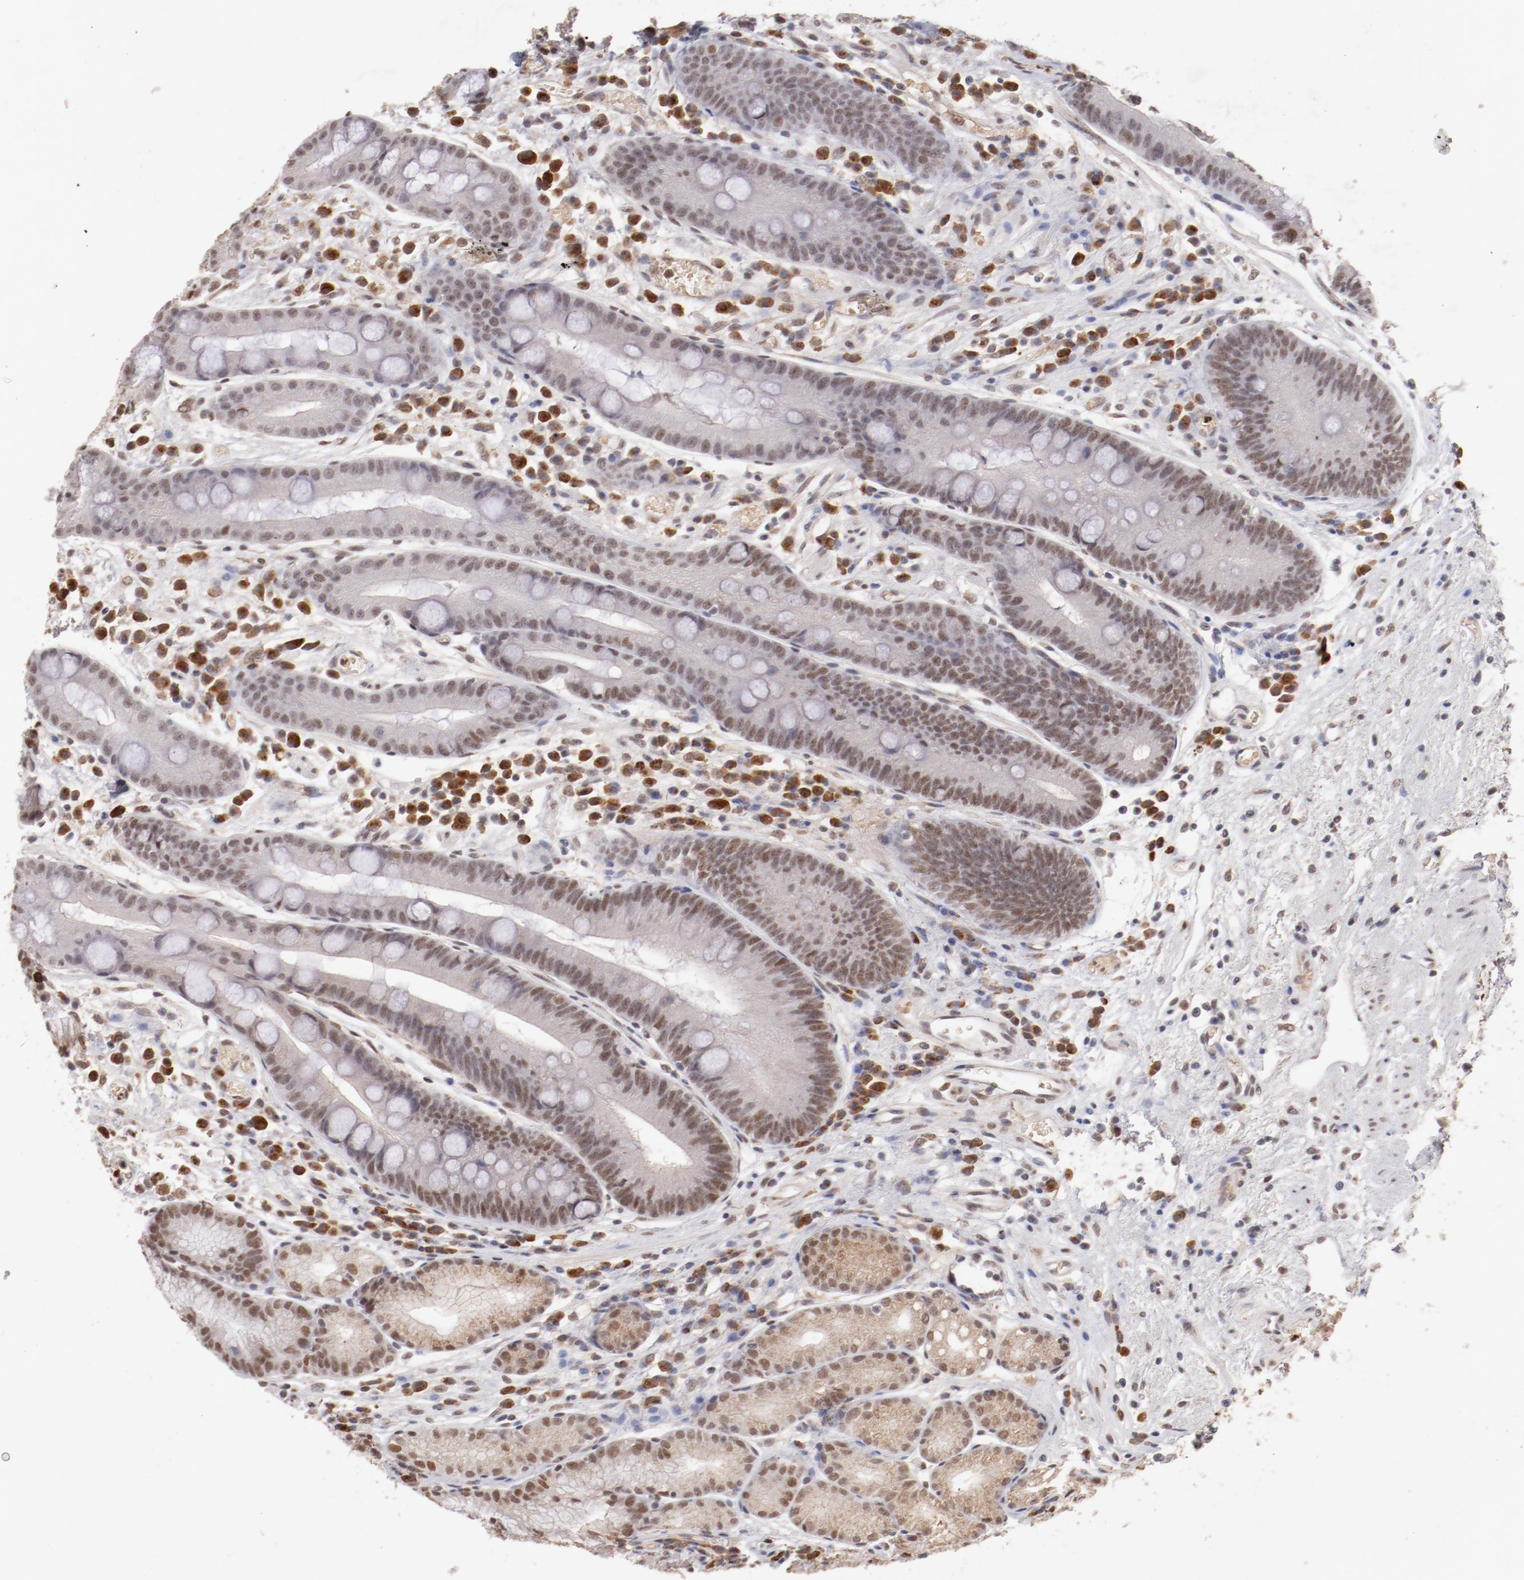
{"staining": {"intensity": "weak", "quantity": ">75%", "location": "nuclear"}, "tissue": "stomach", "cell_type": "Glandular cells", "image_type": "normal", "snomed": [{"axis": "morphology", "description": "Normal tissue, NOS"}, {"axis": "morphology", "description": "Inflammation, NOS"}, {"axis": "topography", "description": "Stomach, lower"}], "caption": "This histopathology image exhibits normal stomach stained with immunohistochemistry (IHC) to label a protein in brown. The nuclear of glandular cells show weak positivity for the protein. Nuclei are counter-stained blue.", "gene": "NFE2", "patient": {"sex": "male", "age": 59}}